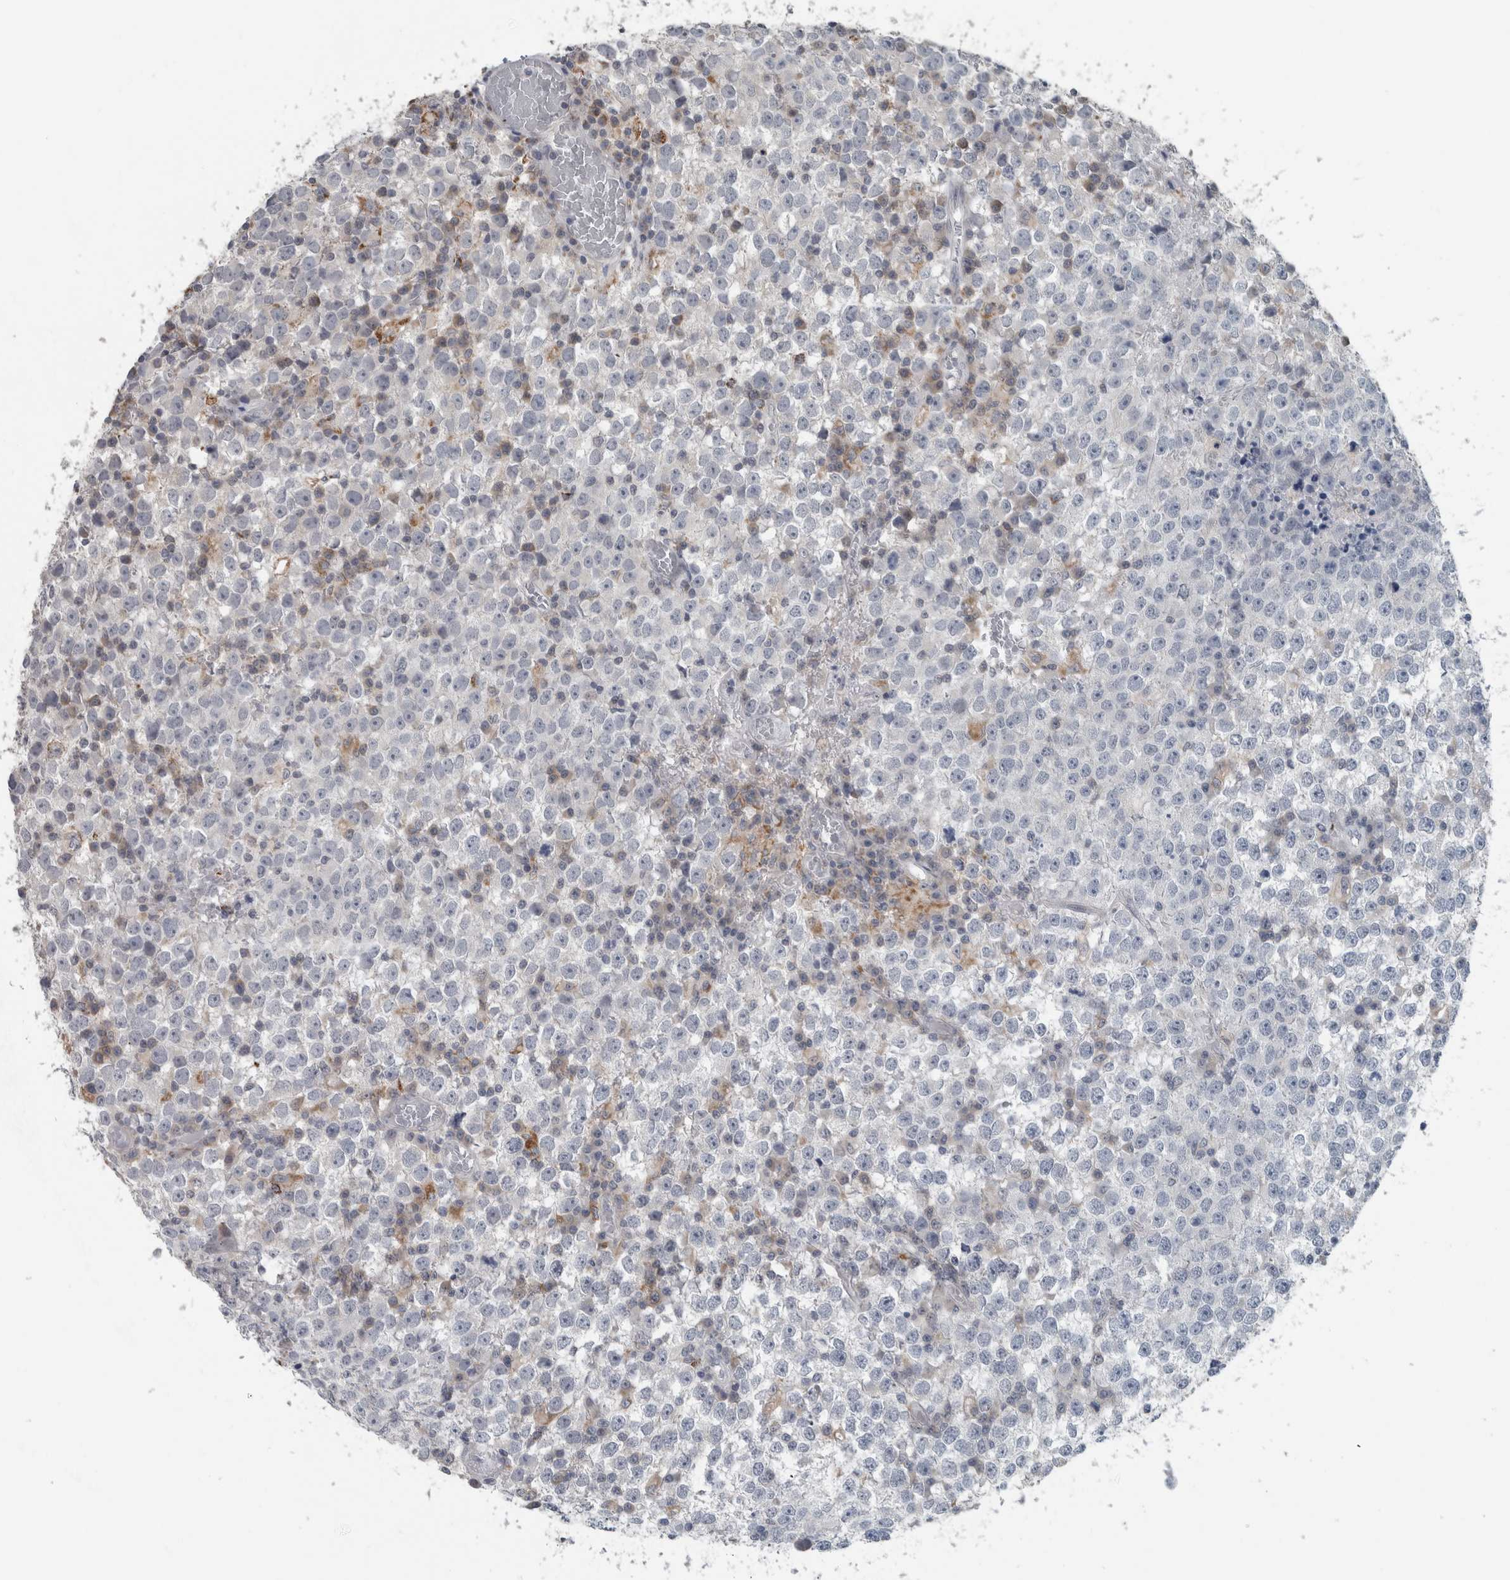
{"staining": {"intensity": "negative", "quantity": "none", "location": "none"}, "tissue": "testis cancer", "cell_type": "Tumor cells", "image_type": "cancer", "snomed": [{"axis": "morphology", "description": "Seminoma, NOS"}, {"axis": "topography", "description": "Testis"}], "caption": "Immunohistochemistry (IHC) image of testis cancer (seminoma) stained for a protein (brown), which displays no staining in tumor cells.", "gene": "ACSF2", "patient": {"sex": "male", "age": 65}}